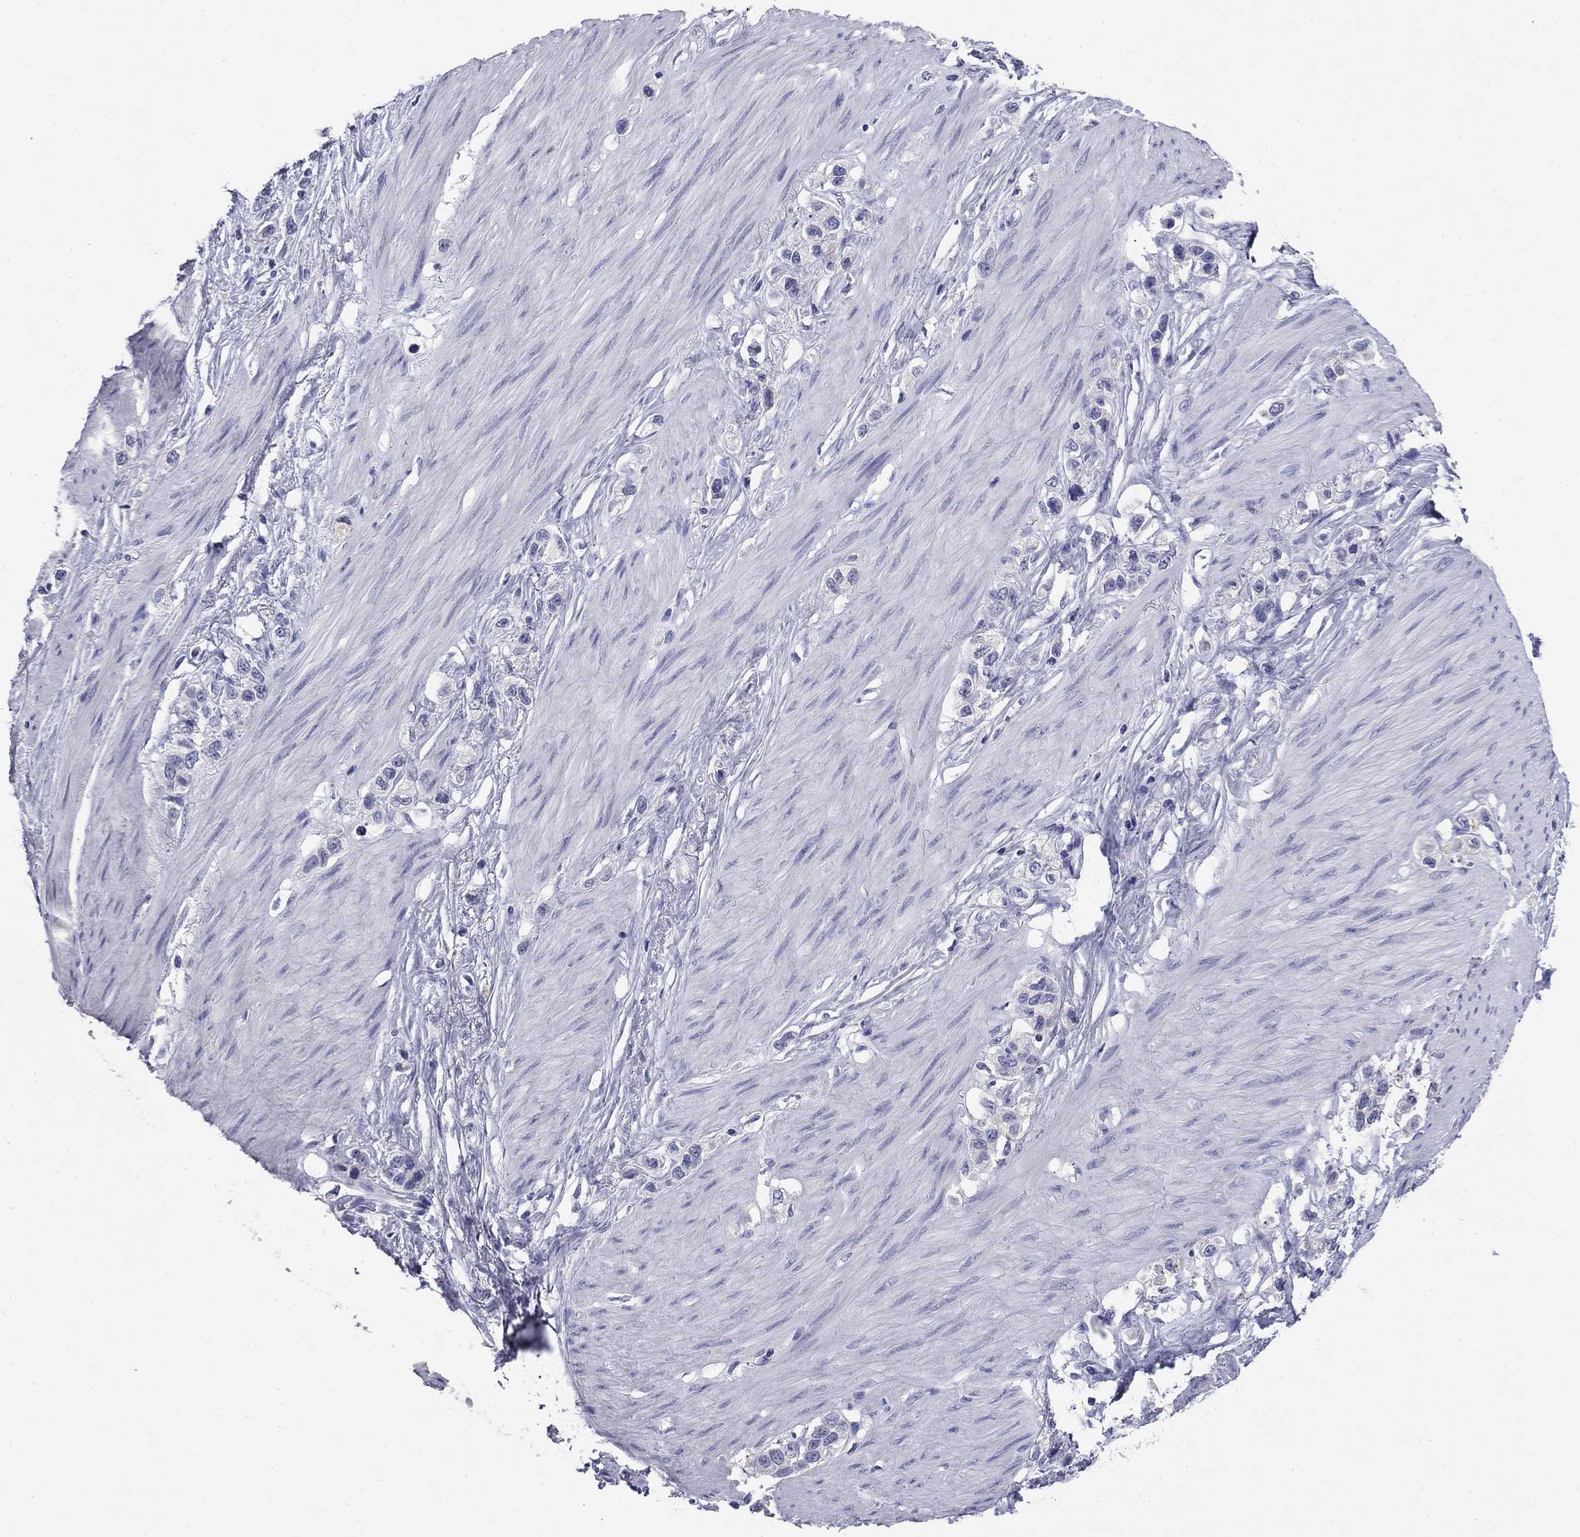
{"staining": {"intensity": "negative", "quantity": "none", "location": "none"}, "tissue": "stomach cancer", "cell_type": "Tumor cells", "image_type": "cancer", "snomed": [{"axis": "morphology", "description": "Normal tissue, NOS"}, {"axis": "morphology", "description": "Adenocarcinoma, NOS"}, {"axis": "morphology", "description": "Adenocarcinoma, High grade"}, {"axis": "topography", "description": "Stomach, upper"}, {"axis": "topography", "description": "Stomach"}], "caption": "DAB immunohistochemical staining of human stomach adenocarcinoma shows no significant positivity in tumor cells.", "gene": "ABCC2", "patient": {"sex": "female", "age": 65}}